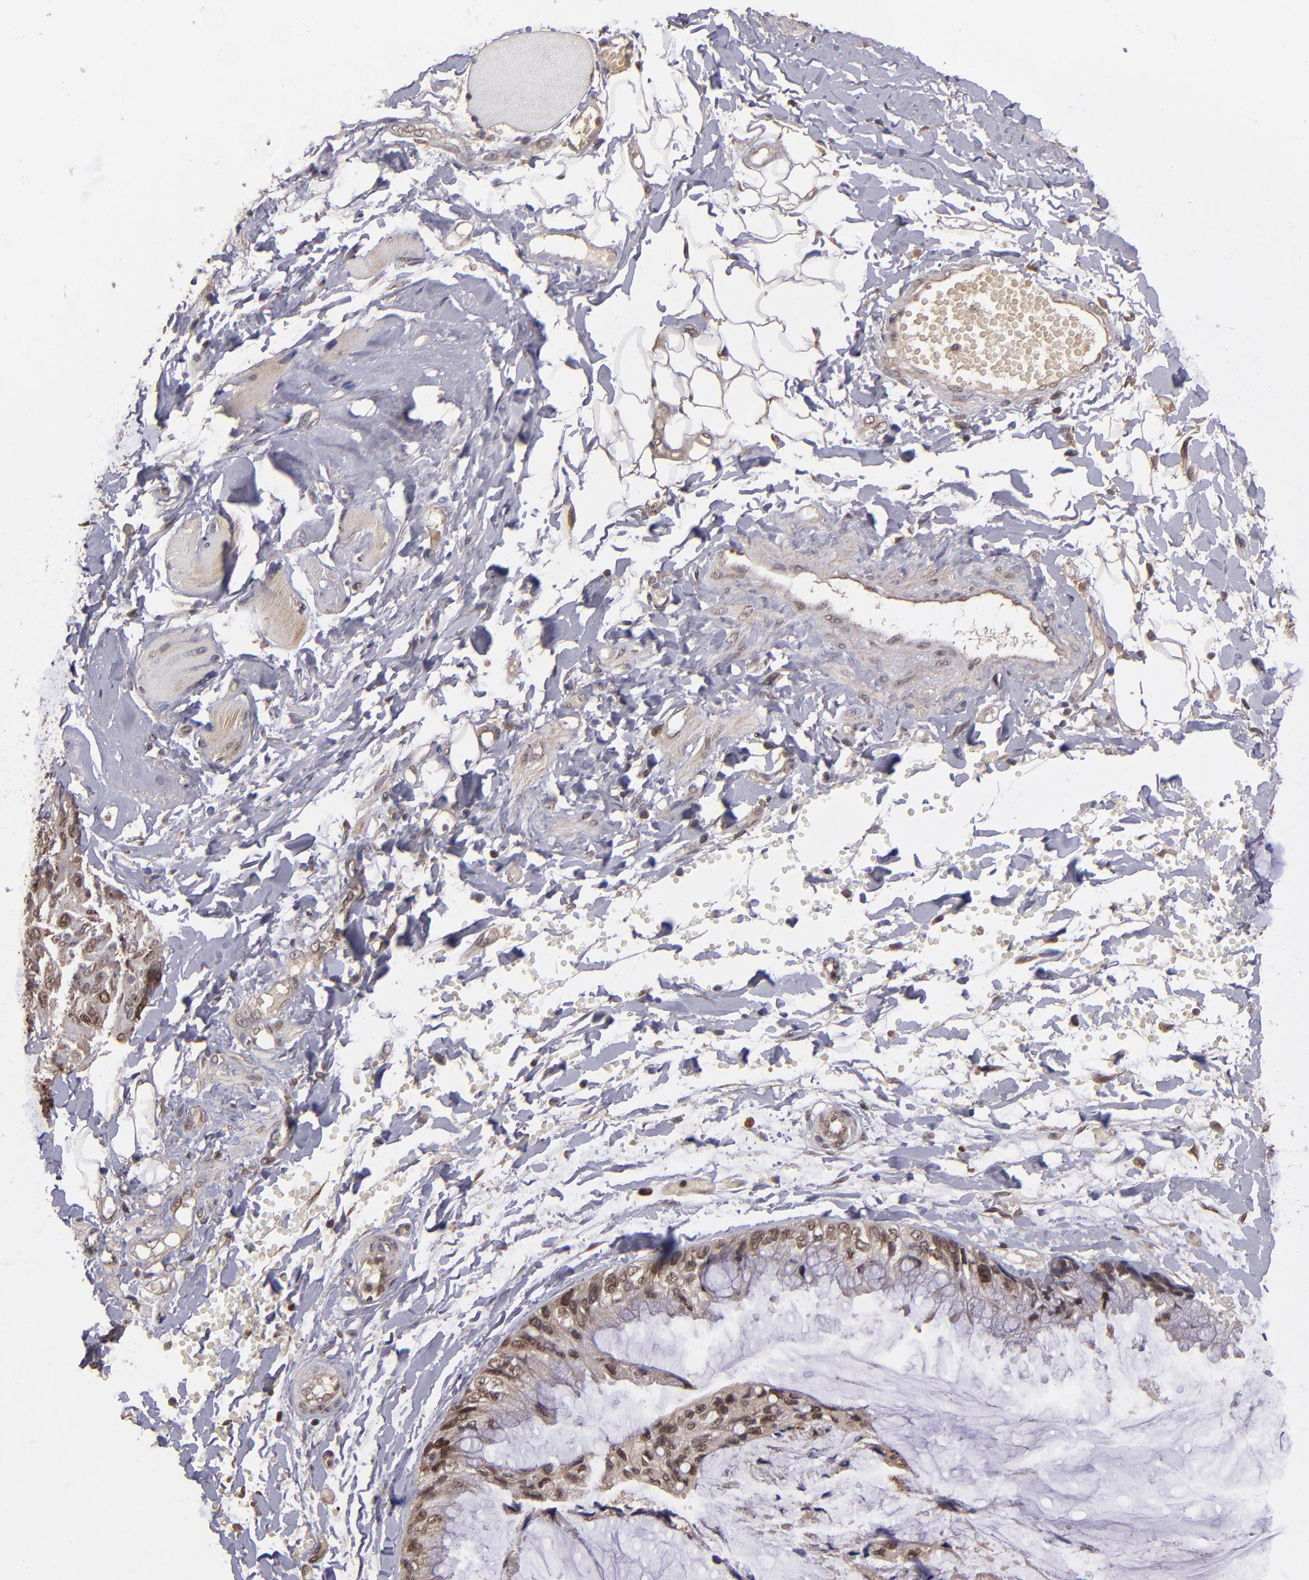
{"staining": {"intensity": "moderate", "quantity": ">75%", "location": "nuclear"}, "tissue": "ovarian cancer", "cell_type": "Tumor cells", "image_type": "cancer", "snomed": [{"axis": "morphology", "description": "Cystadenocarcinoma, mucinous, NOS"}, {"axis": "topography", "description": "Ovary"}], "caption": "Immunohistochemical staining of ovarian cancer (mucinous cystadenocarcinoma) demonstrates medium levels of moderate nuclear protein positivity in about >75% of tumor cells. Using DAB (brown) and hematoxylin (blue) stains, captured at high magnification using brightfield microscopy.", "gene": "ABHD12B", "patient": {"sex": "female", "age": 39}}